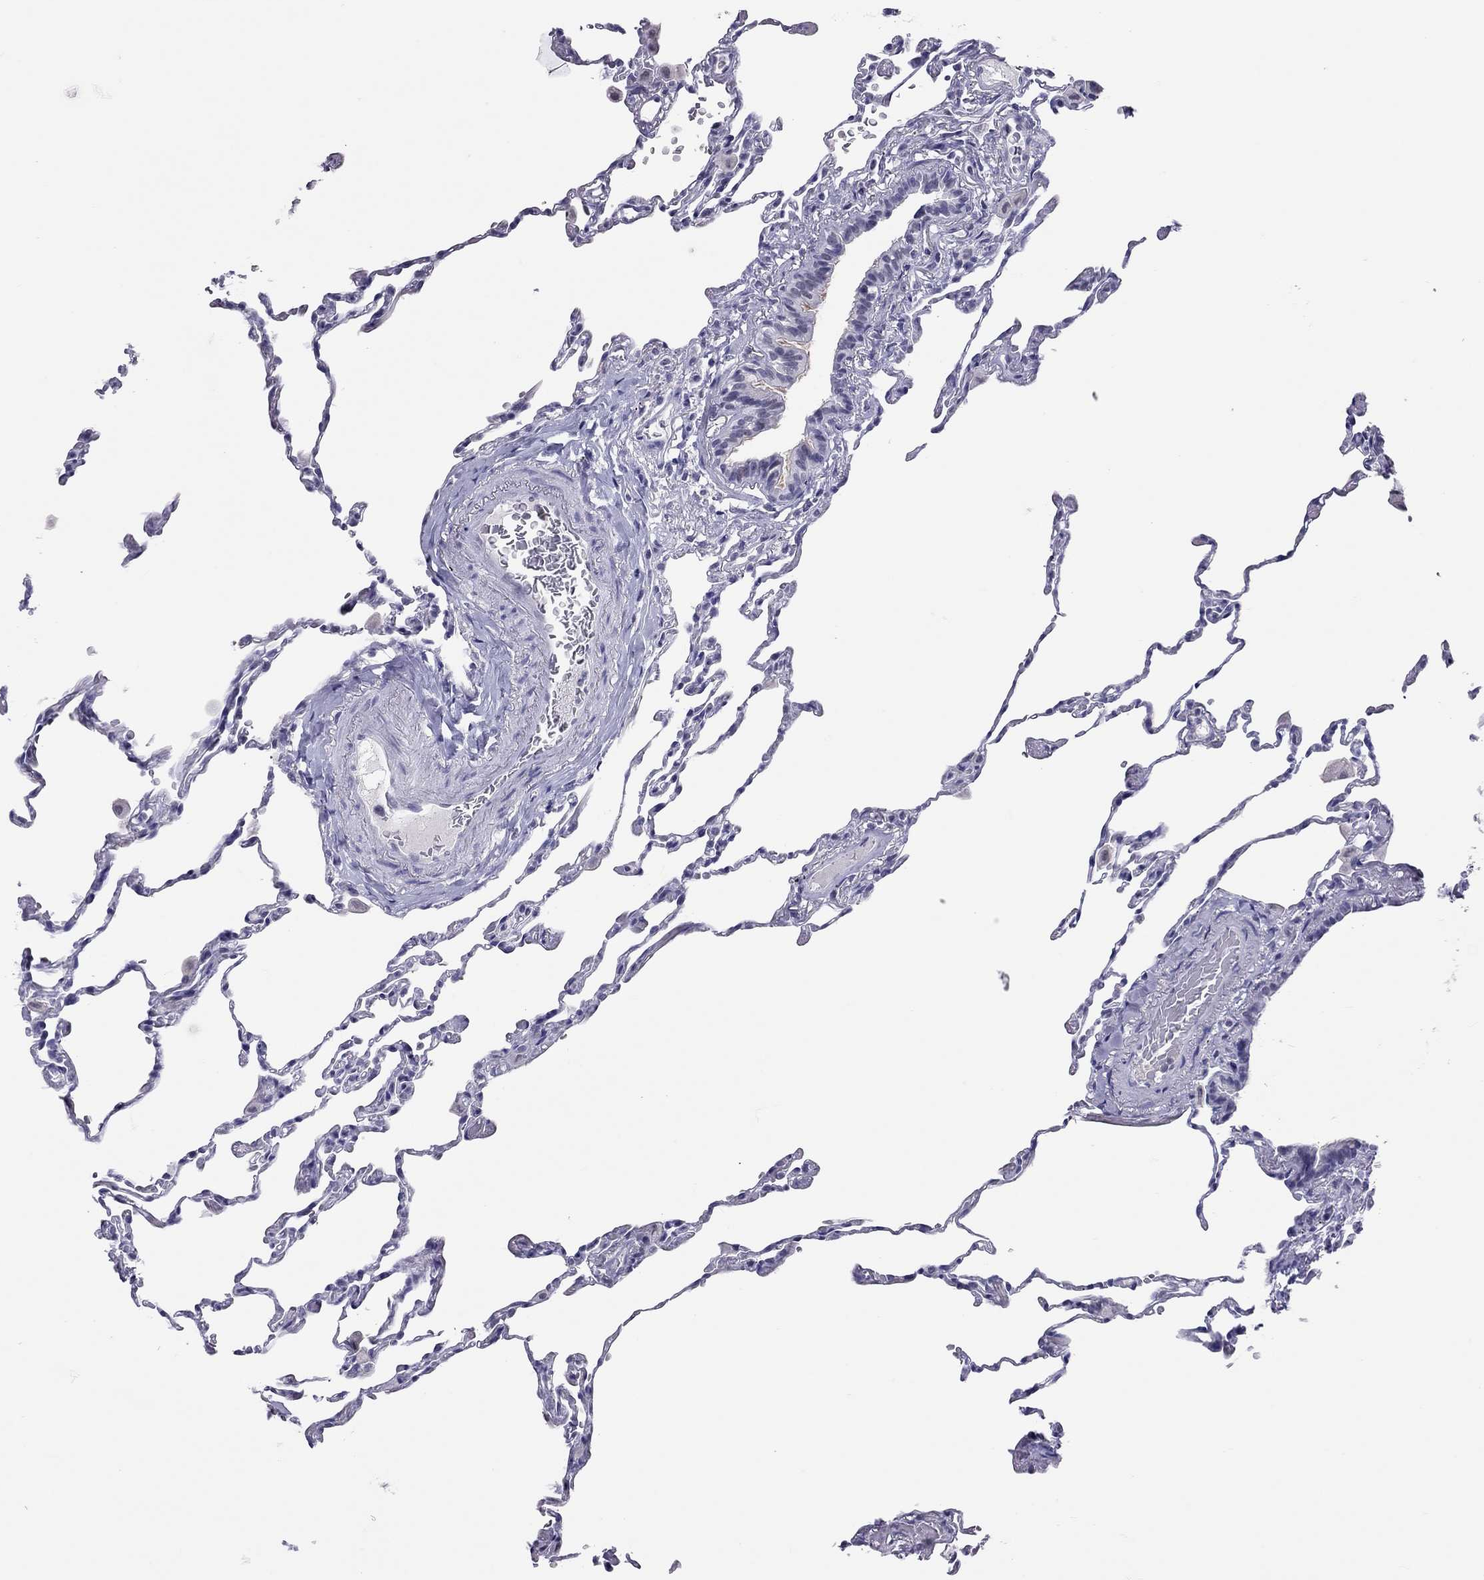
{"staining": {"intensity": "negative", "quantity": "none", "location": "none"}, "tissue": "lung", "cell_type": "Alveolar cells", "image_type": "normal", "snomed": [{"axis": "morphology", "description": "Normal tissue, NOS"}, {"axis": "topography", "description": "Lung"}], "caption": "Human lung stained for a protein using immunohistochemistry shows no expression in alveolar cells.", "gene": "JHY", "patient": {"sex": "female", "age": 57}}